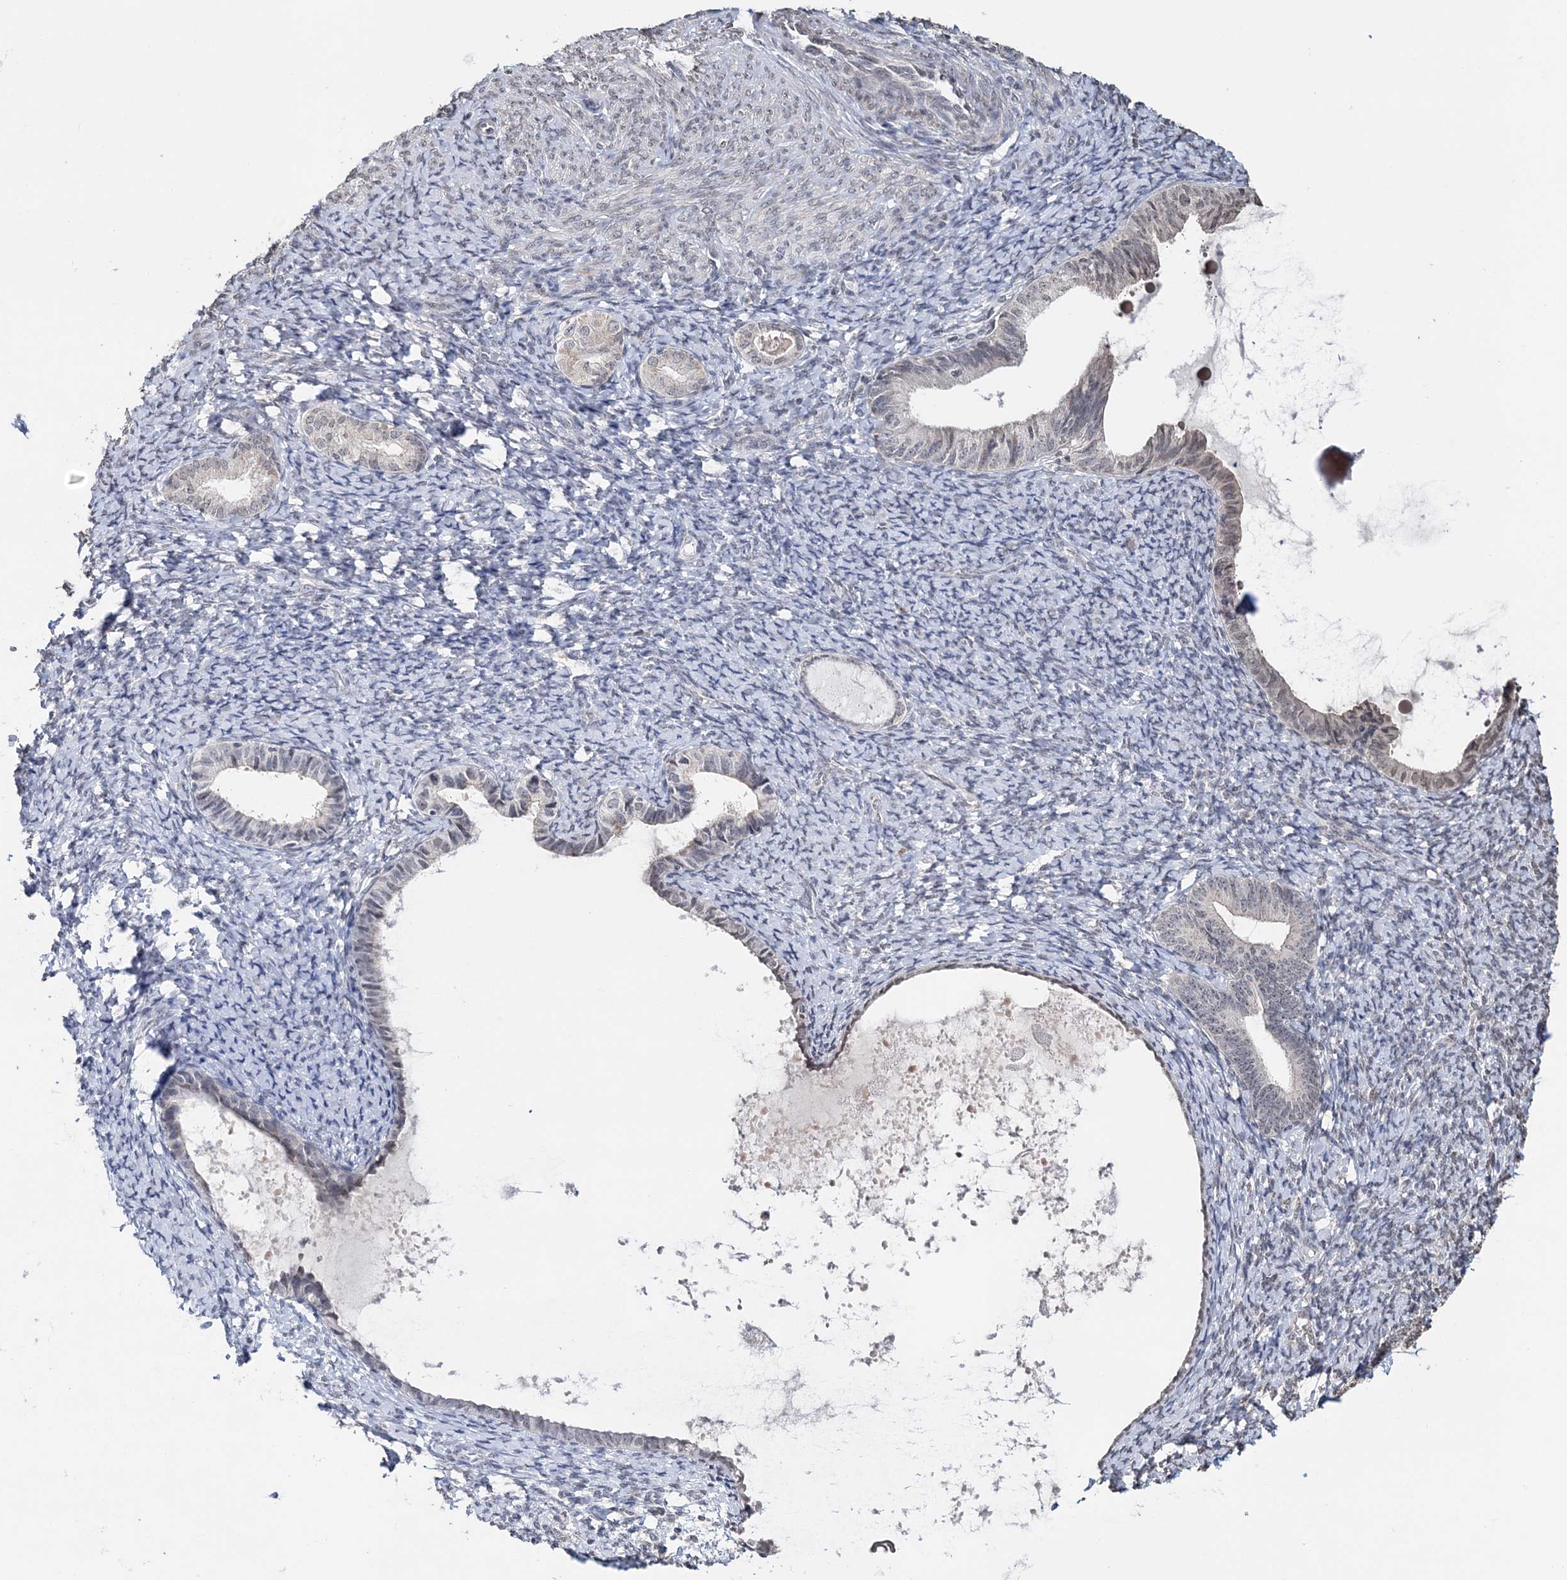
{"staining": {"intensity": "moderate", "quantity": "<25%", "location": "nuclear"}, "tissue": "endometrium", "cell_type": "Cells in endometrial stroma", "image_type": "normal", "snomed": [{"axis": "morphology", "description": "Normal tissue, NOS"}, {"axis": "topography", "description": "Endometrium"}], "caption": "Cells in endometrial stroma show low levels of moderate nuclear staining in about <25% of cells in unremarkable human endometrium.", "gene": "SOWAHB", "patient": {"sex": "female", "age": 72}}